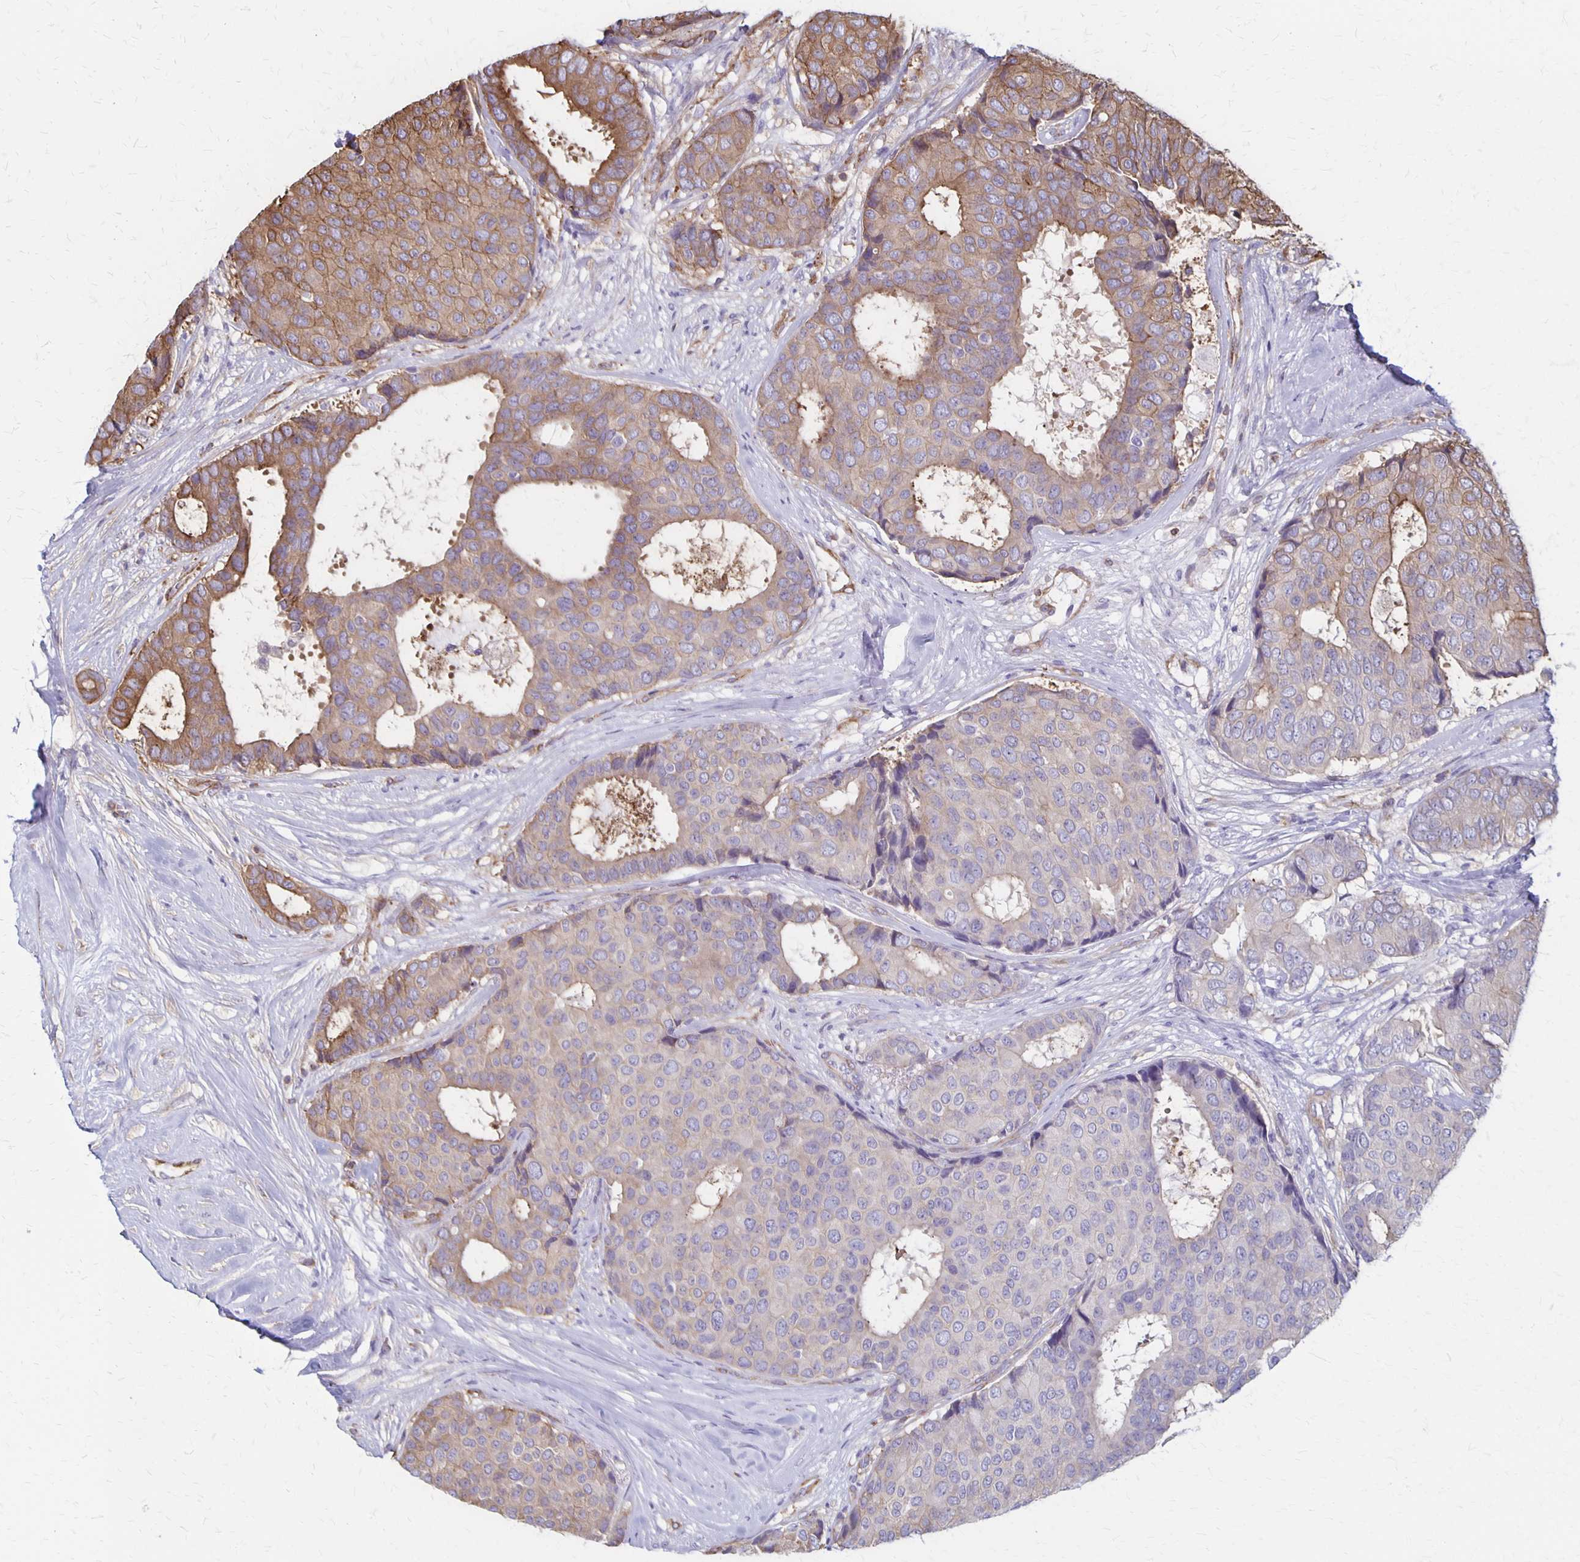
{"staining": {"intensity": "moderate", "quantity": "25%-75%", "location": "cytoplasmic/membranous"}, "tissue": "breast cancer", "cell_type": "Tumor cells", "image_type": "cancer", "snomed": [{"axis": "morphology", "description": "Duct carcinoma"}, {"axis": "topography", "description": "Breast"}], "caption": "Immunohistochemistry (IHC) photomicrograph of breast cancer stained for a protein (brown), which shows medium levels of moderate cytoplasmic/membranous expression in about 25%-75% of tumor cells.", "gene": "SEPTIN5", "patient": {"sex": "female", "age": 75}}